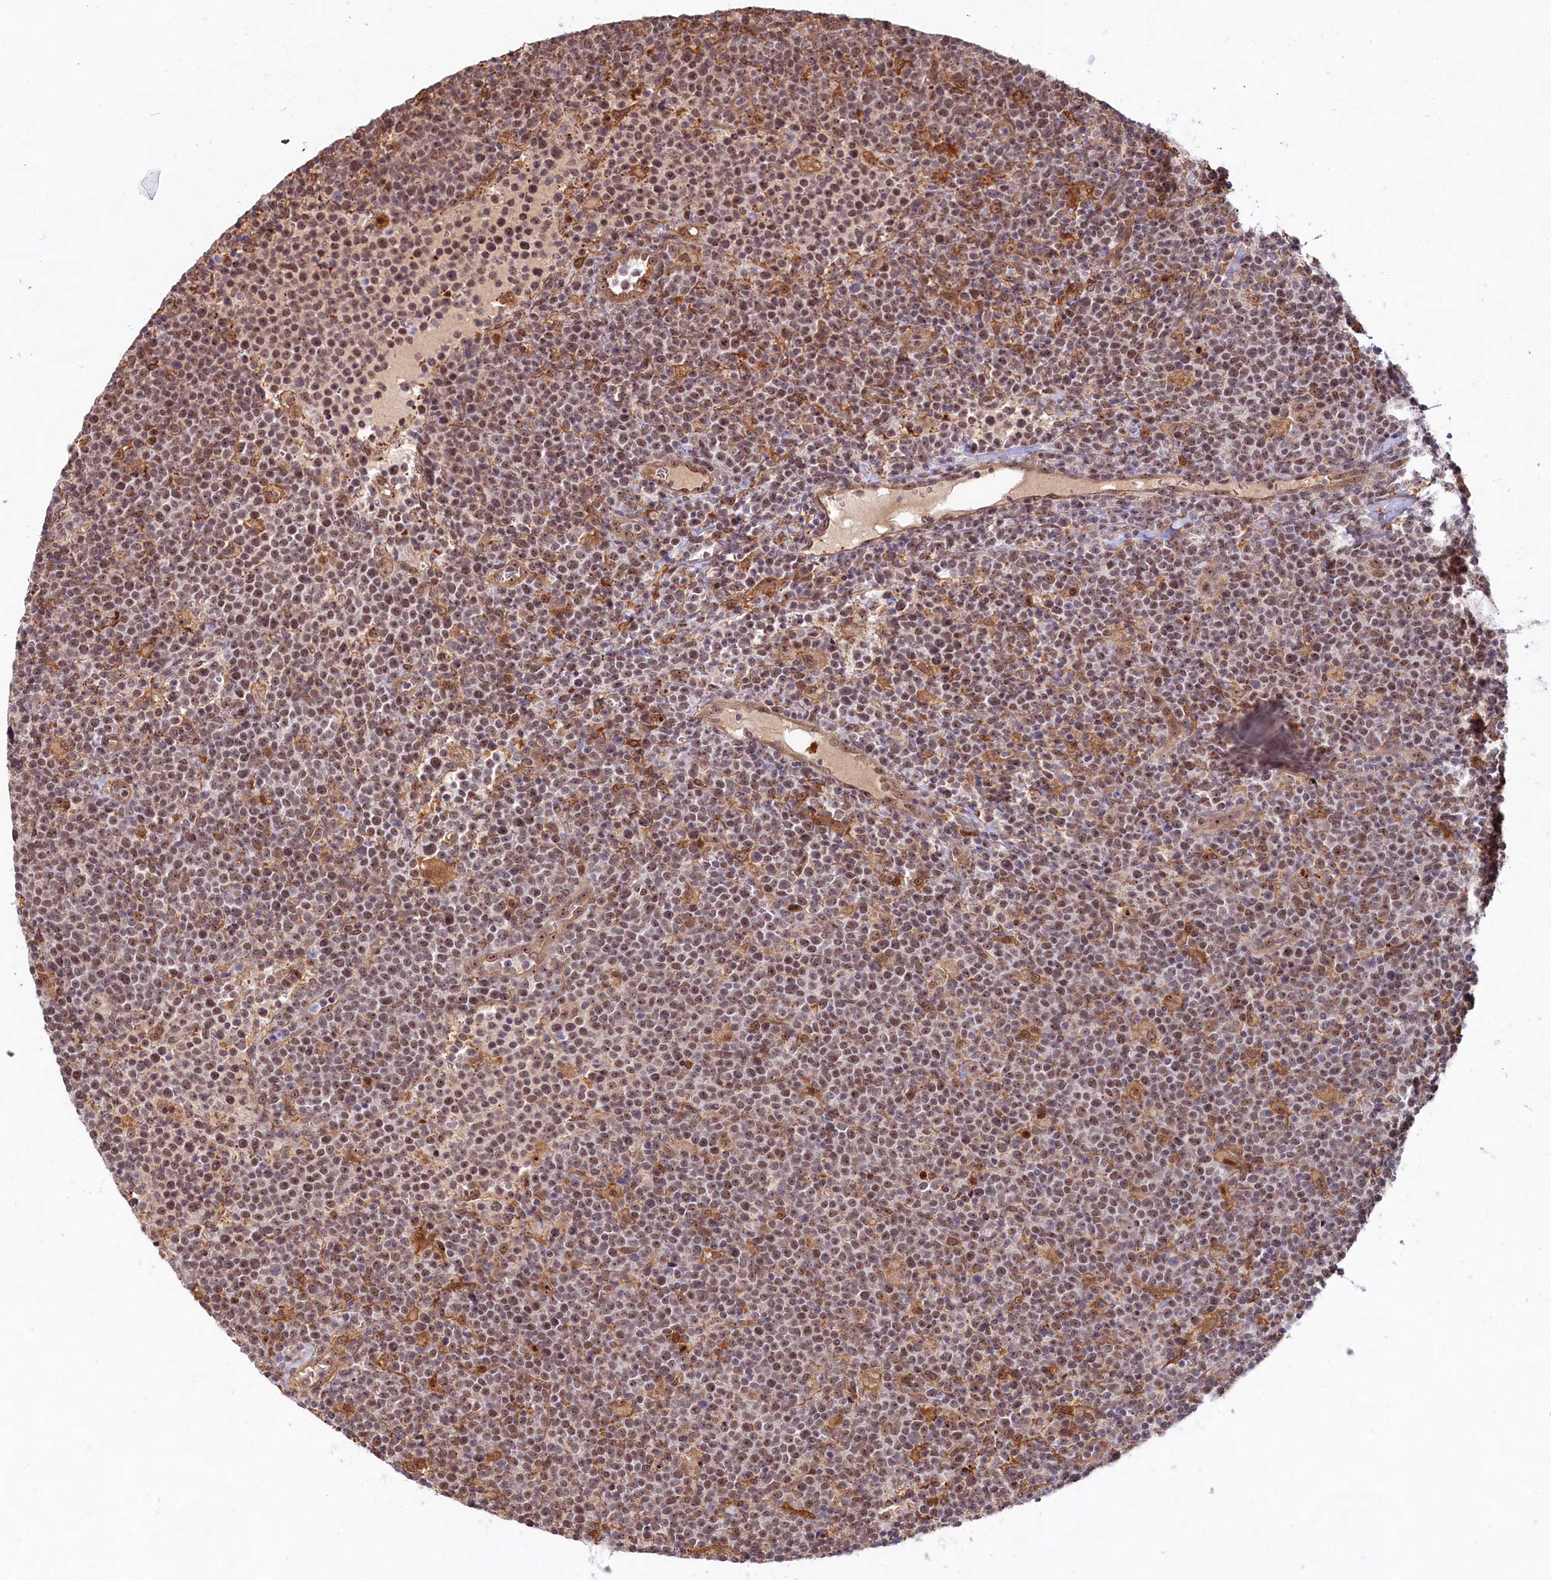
{"staining": {"intensity": "moderate", "quantity": ">75%", "location": "nuclear"}, "tissue": "lymphoma", "cell_type": "Tumor cells", "image_type": "cancer", "snomed": [{"axis": "morphology", "description": "Malignant lymphoma, non-Hodgkin's type, High grade"}, {"axis": "topography", "description": "Lymph node"}], "caption": "Protein expression analysis of human malignant lymphoma, non-Hodgkin's type (high-grade) reveals moderate nuclear expression in approximately >75% of tumor cells.", "gene": "C1D", "patient": {"sex": "male", "age": 61}}